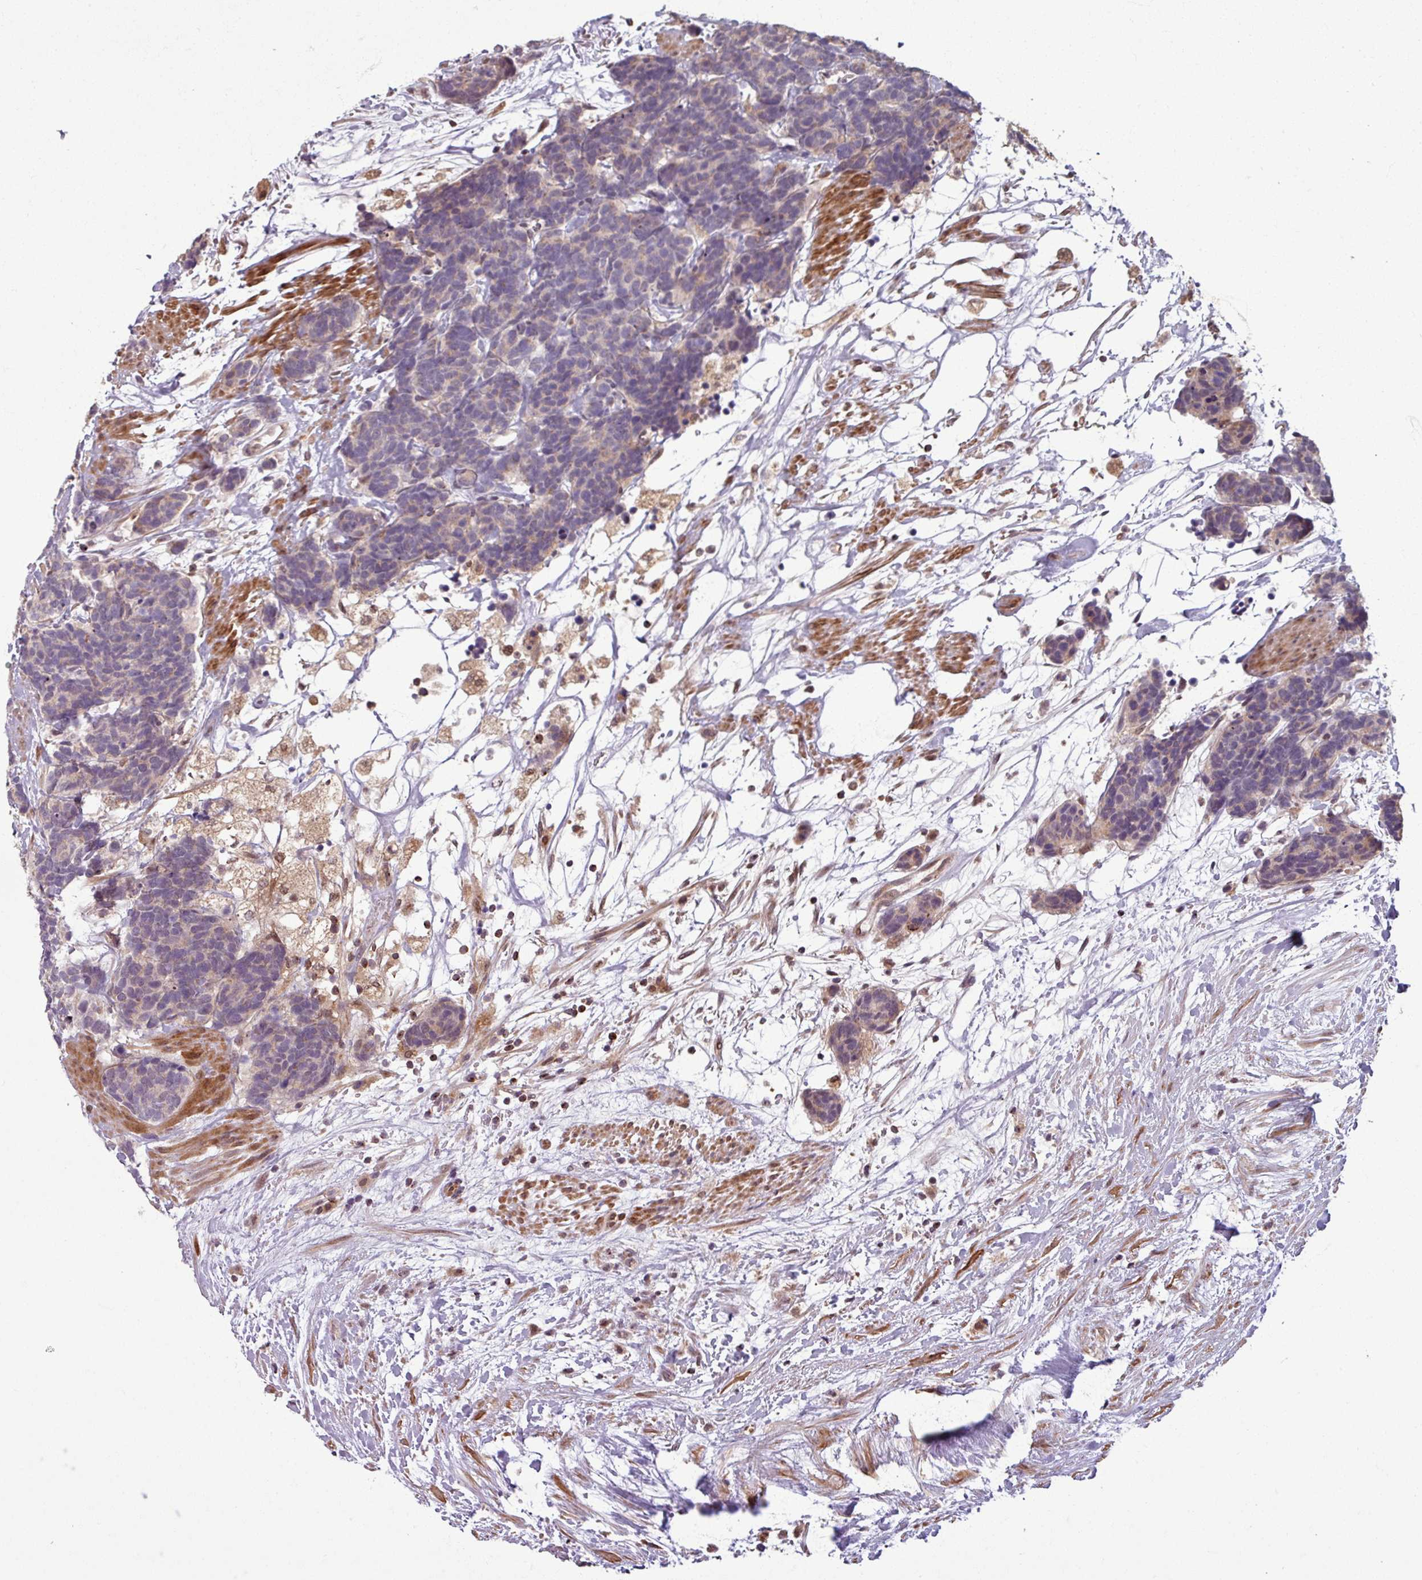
{"staining": {"intensity": "weak", "quantity": "<25%", "location": "cytoplasmic/membranous"}, "tissue": "carcinoid", "cell_type": "Tumor cells", "image_type": "cancer", "snomed": [{"axis": "morphology", "description": "Carcinoma, NOS"}, {"axis": "morphology", "description": "Carcinoid, malignant, NOS"}, {"axis": "topography", "description": "Prostate"}], "caption": "This is an immunohistochemistry histopathology image of human carcinoid. There is no positivity in tumor cells.", "gene": "OR6B1", "patient": {"sex": "male", "age": 57}}